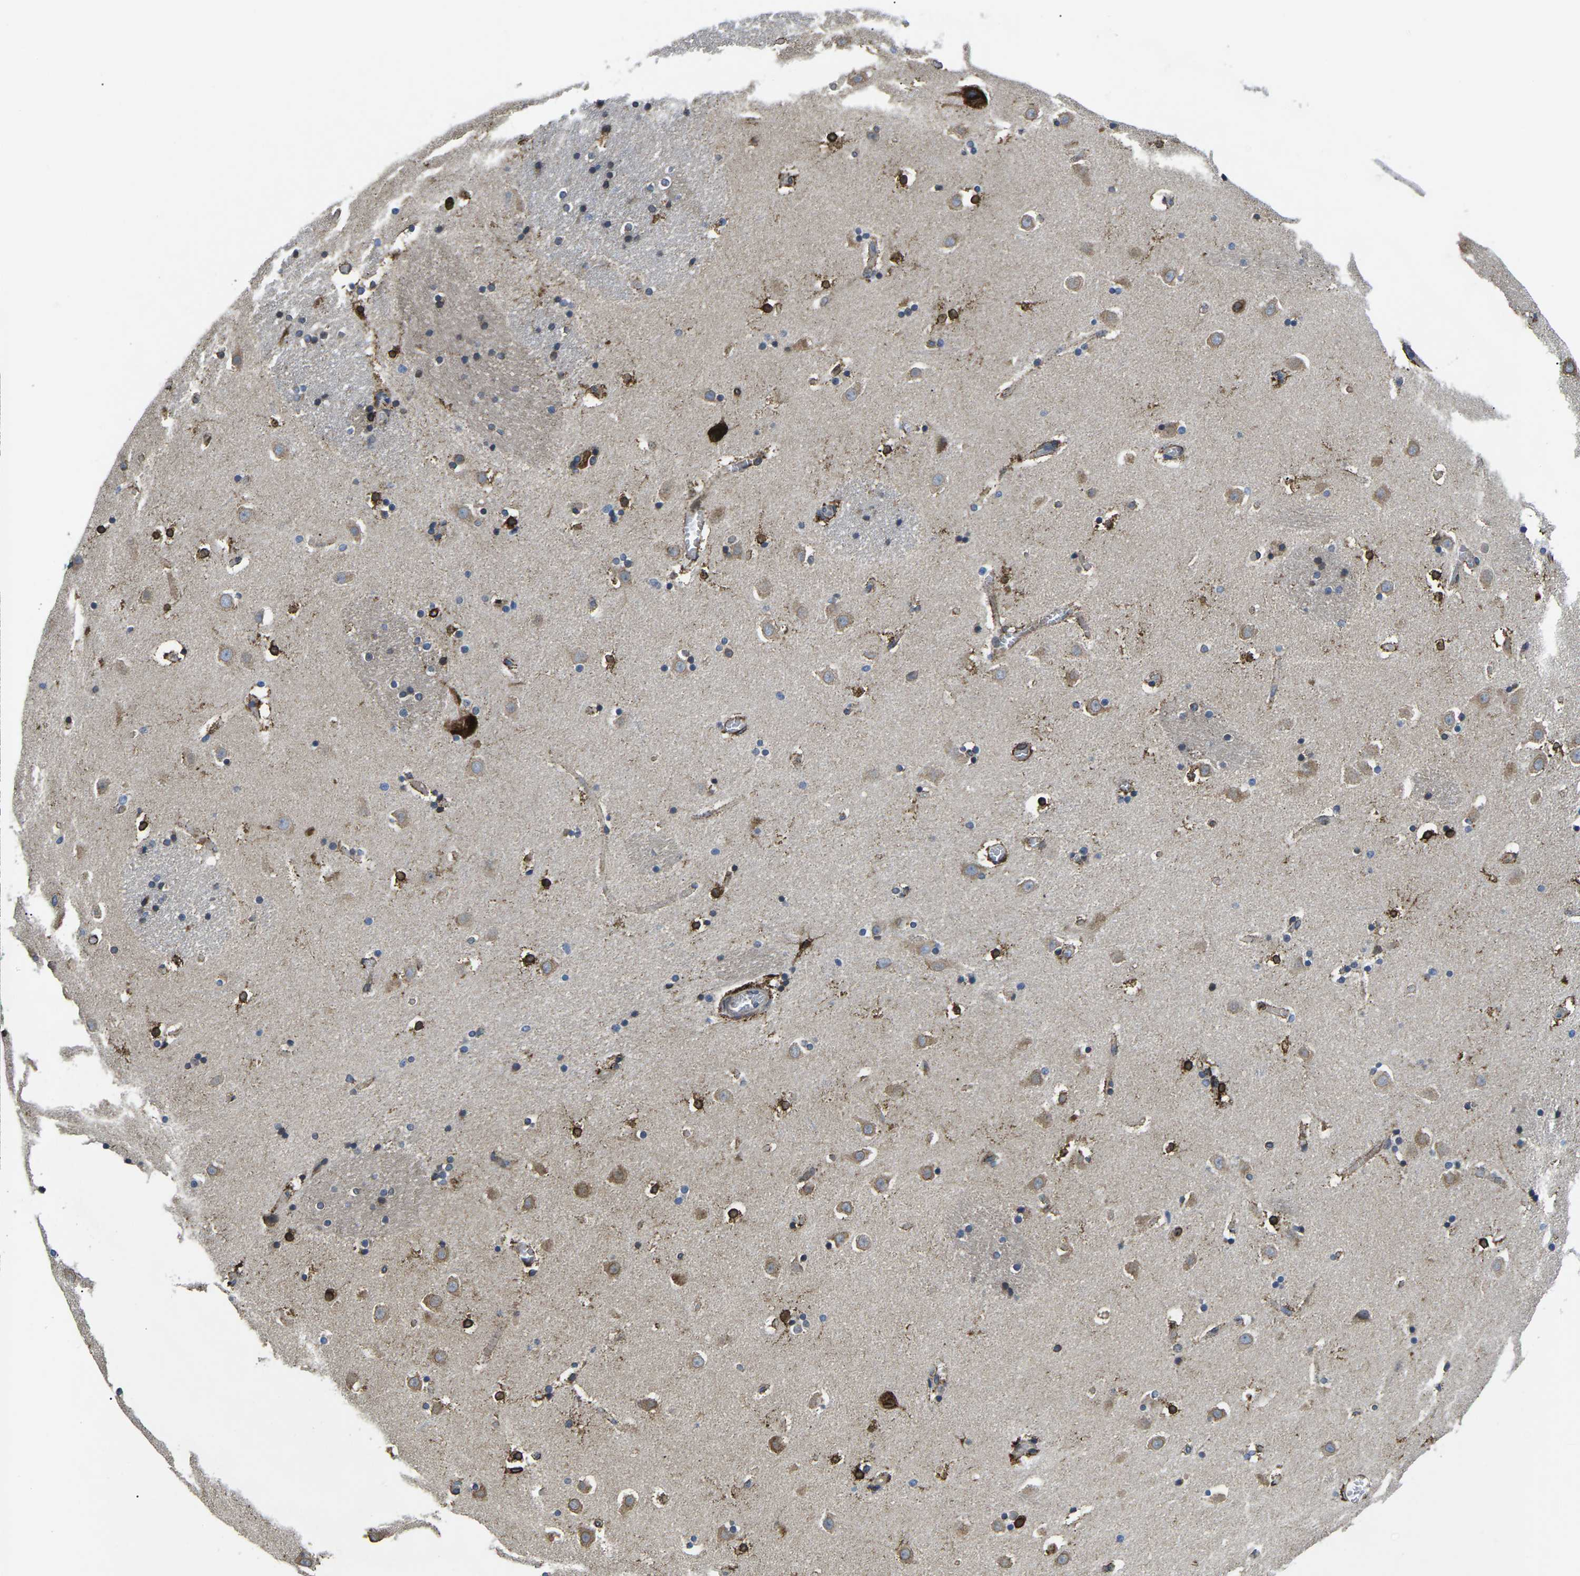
{"staining": {"intensity": "strong", "quantity": "25%-75%", "location": "cytoplasmic/membranous"}, "tissue": "caudate", "cell_type": "Glial cells", "image_type": "normal", "snomed": [{"axis": "morphology", "description": "Normal tissue, NOS"}, {"axis": "topography", "description": "Lateral ventricle wall"}], "caption": "Immunohistochemistry (IHC) staining of normal caudate, which exhibits high levels of strong cytoplasmic/membranous staining in about 25%-75% of glial cells indicating strong cytoplasmic/membranous protein expression. The staining was performed using DAB (brown) for protein detection and nuclei were counterstained in hematoxylin (blue).", "gene": "PDZD8", "patient": {"sex": "male", "age": 45}}